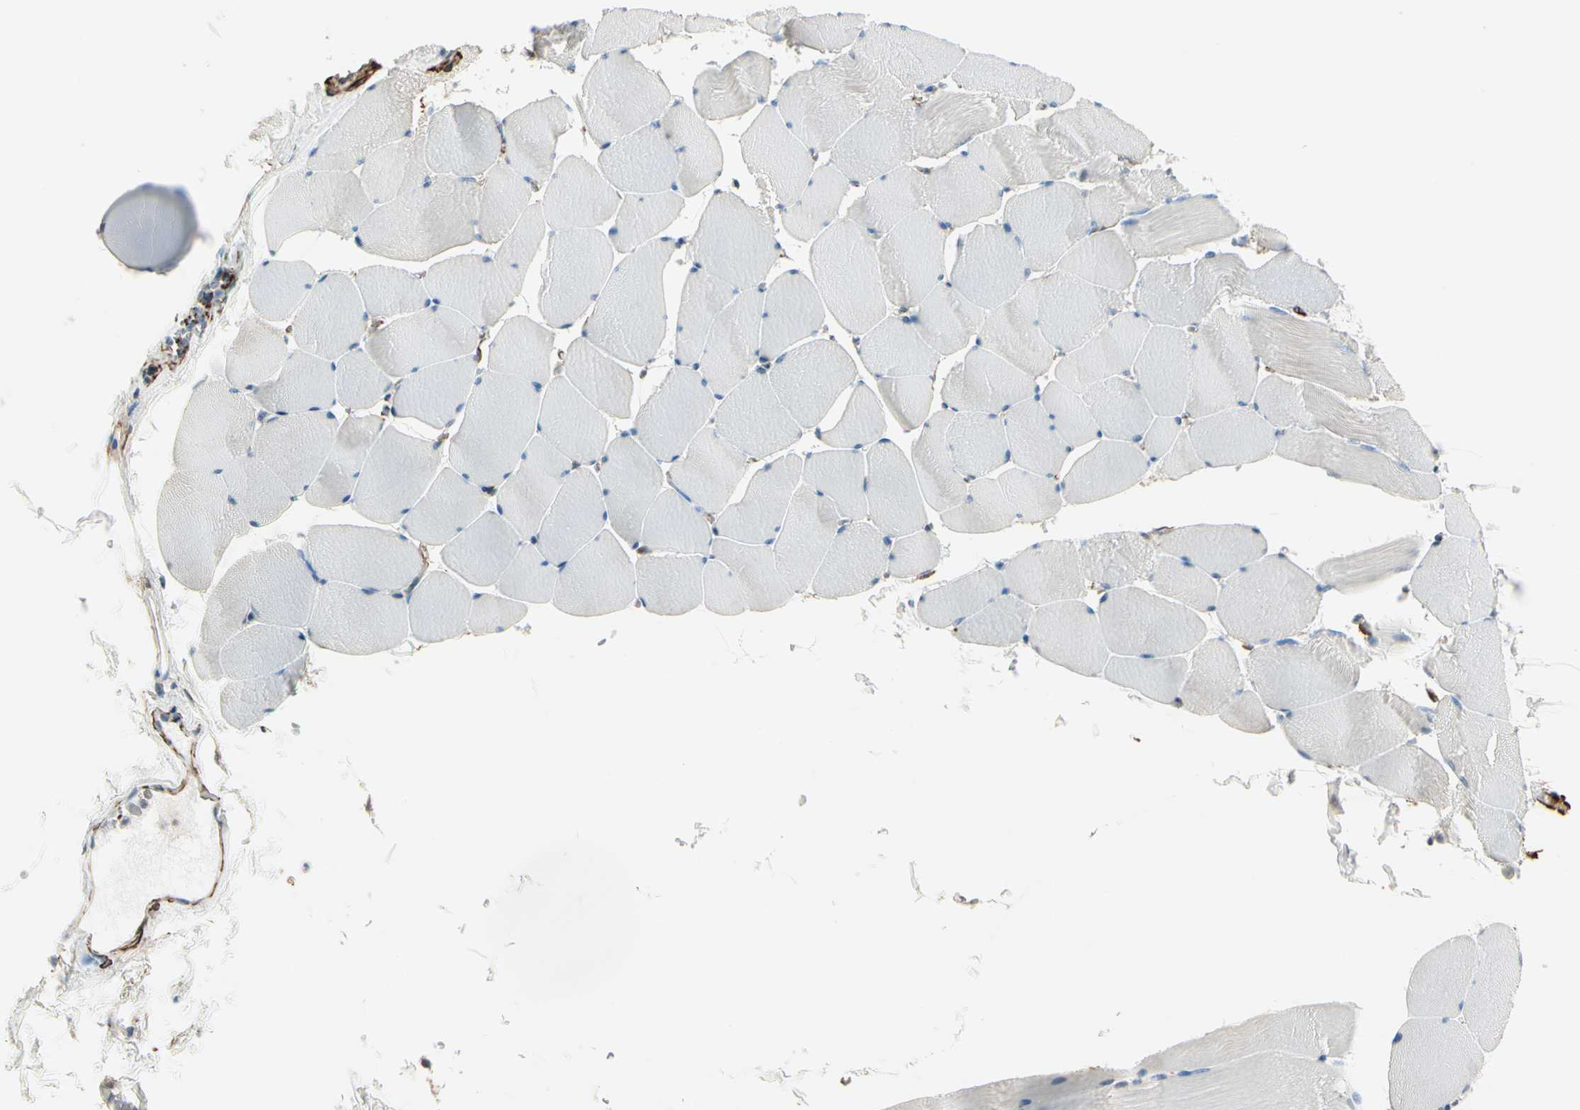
{"staining": {"intensity": "negative", "quantity": "none", "location": "none"}, "tissue": "skeletal muscle", "cell_type": "Myocytes", "image_type": "normal", "snomed": [{"axis": "morphology", "description": "Normal tissue, NOS"}, {"axis": "topography", "description": "Skeletal muscle"}], "caption": "High magnification brightfield microscopy of unremarkable skeletal muscle stained with DAB (3,3'-diaminobenzidine) (brown) and counterstained with hematoxylin (blue): myocytes show no significant positivity. (DAB immunohistochemistry with hematoxylin counter stain).", "gene": "CALD1", "patient": {"sex": "male", "age": 62}}